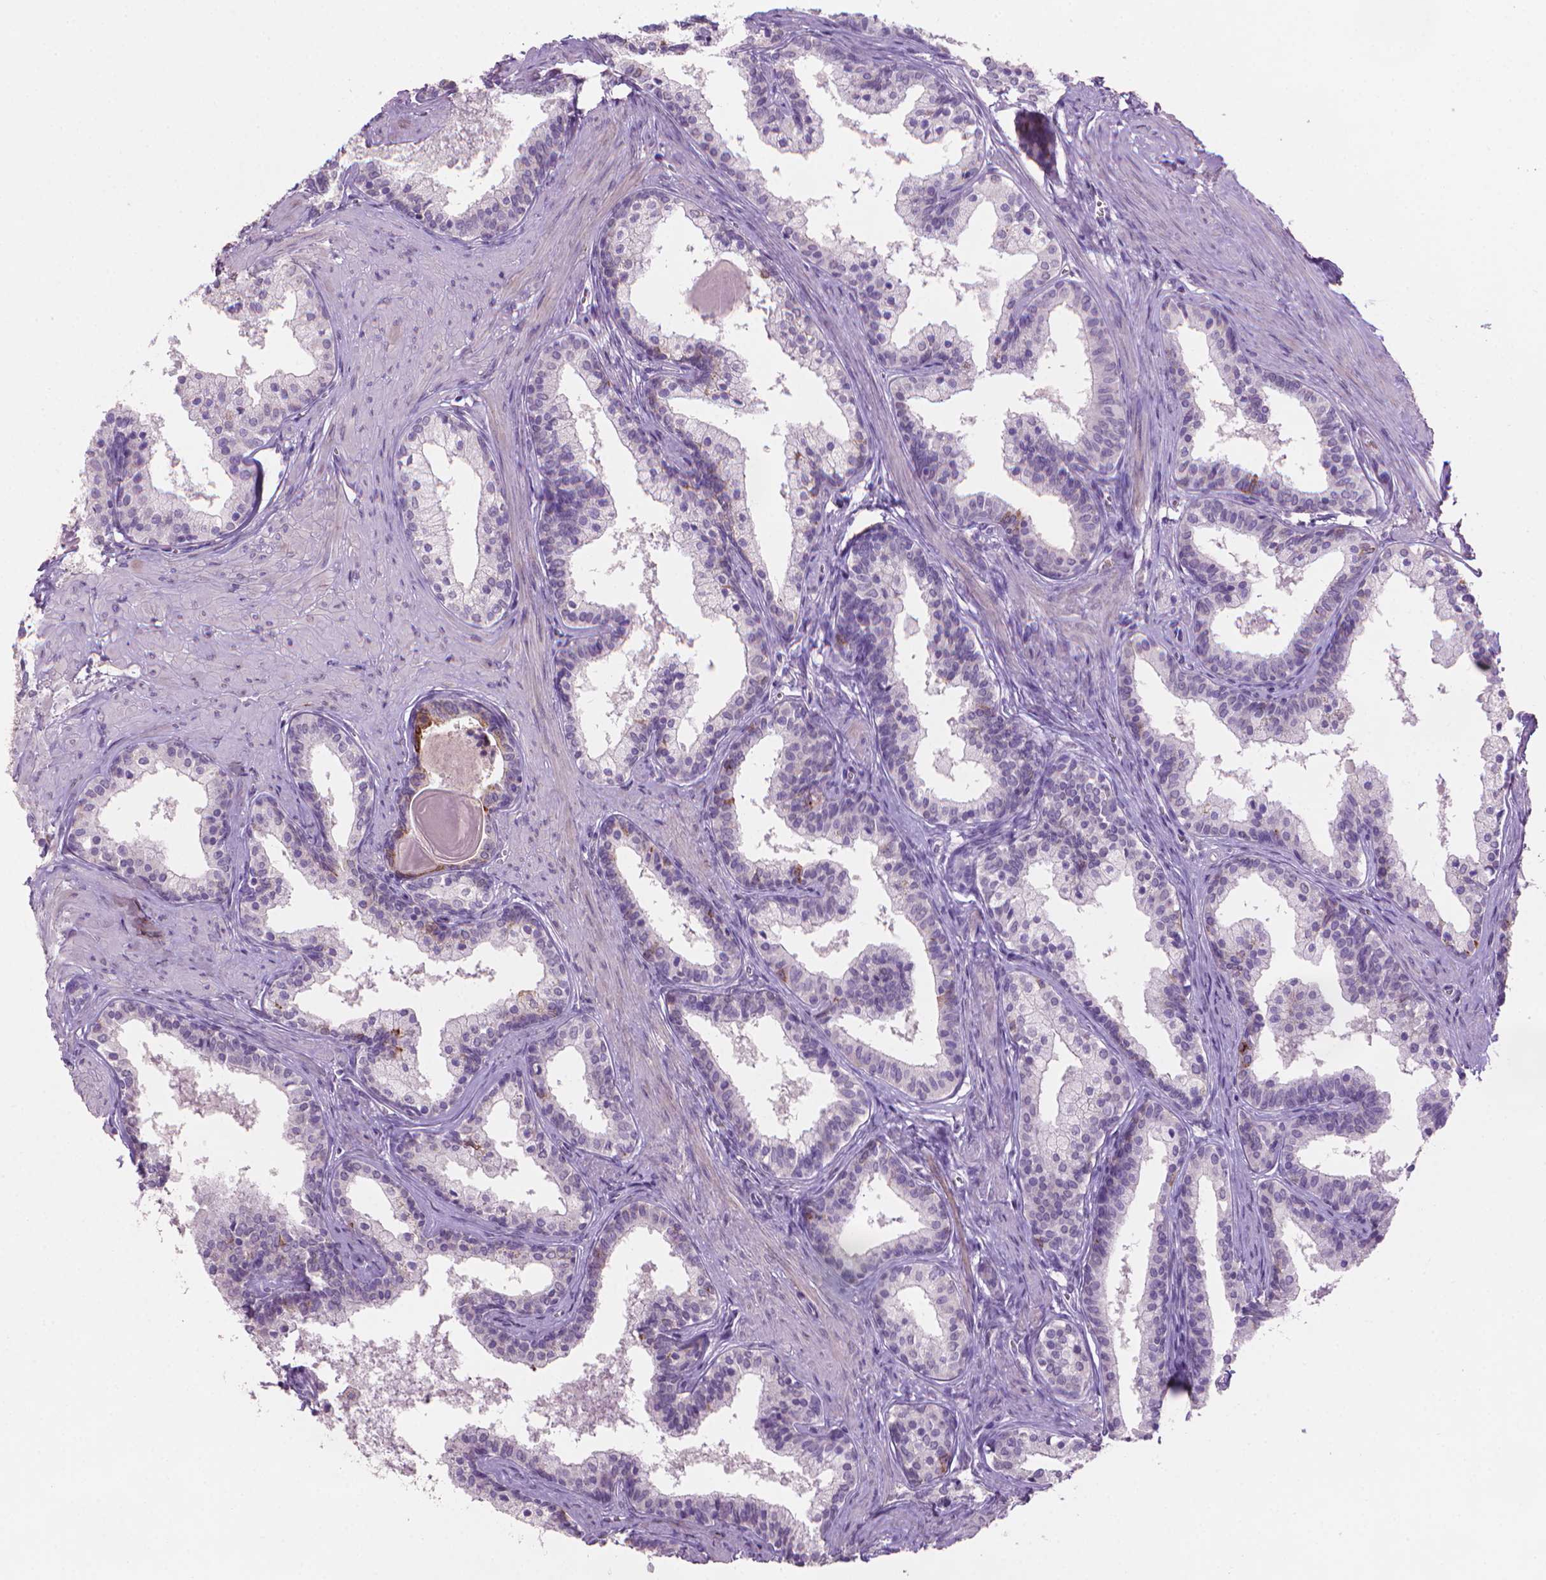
{"staining": {"intensity": "negative", "quantity": "none", "location": "none"}, "tissue": "prostate", "cell_type": "Glandular cells", "image_type": "normal", "snomed": [{"axis": "morphology", "description": "Normal tissue, NOS"}, {"axis": "topography", "description": "Prostate"}], "caption": "DAB (3,3'-diaminobenzidine) immunohistochemical staining of unremarkable human prostate exhibits no significant staining in glandular cells. (DAB immunohistochemistry (IHC) visualized using brightfield microscopy, high magnification).", "gene": "MUC1", "patient": {"sex": "male", "age": 61}}